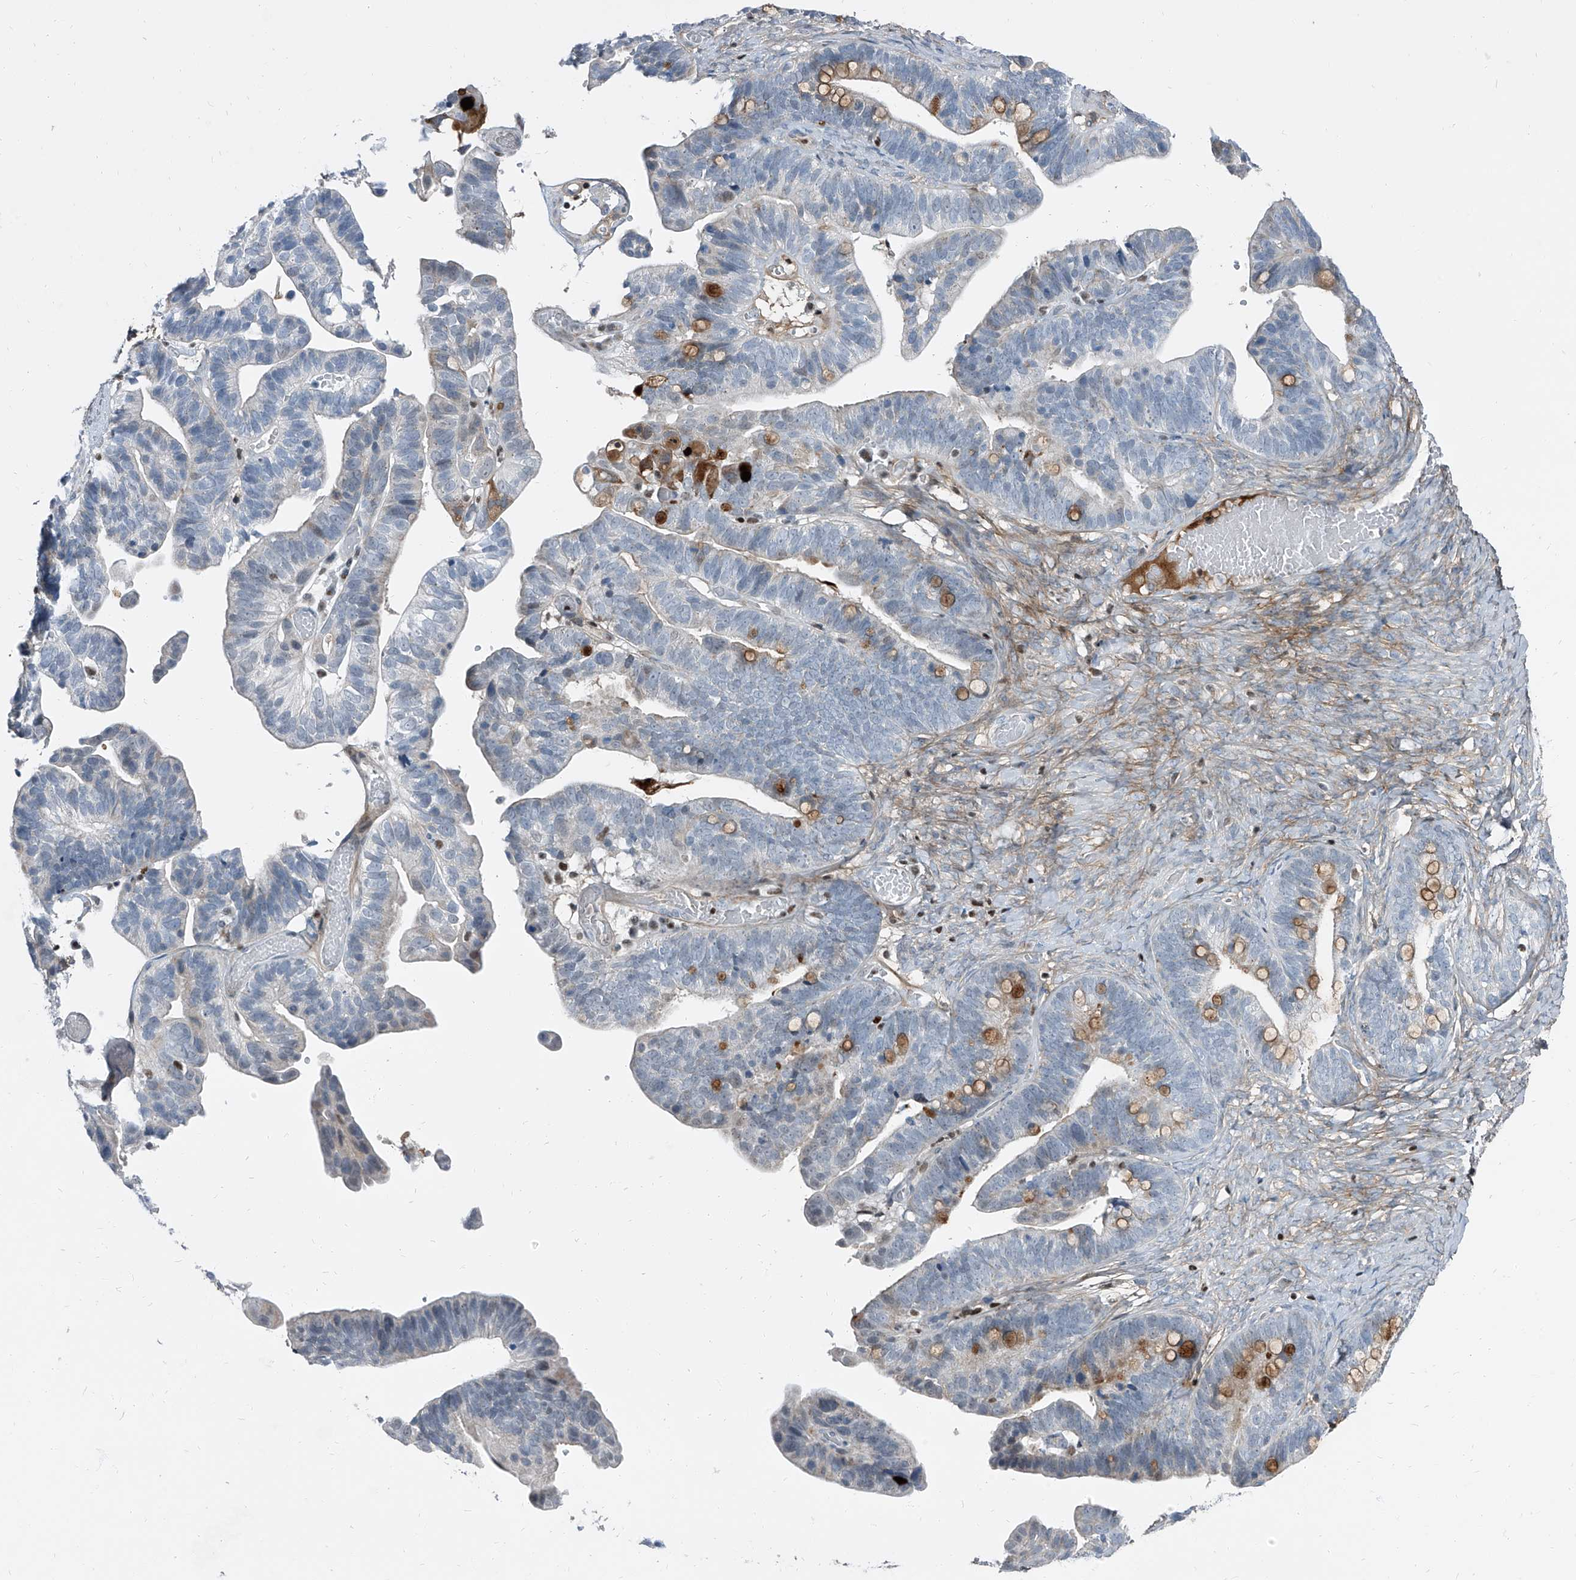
{"staining": {"intensity": "moderate", "quantity": "<25%", "location": "cytoplasmic/membranous"}, "tissue": "ovarian cancer", "cell_type": "Tumor cells", "image_type": "cancer", "snomed": [{"axis": "morphology", "description": "Cystadenocarcinoma, serous, NOS"}, {"axis": "topography", "description": "Ovary"}], "caption": "A photomicrograph of ovarian cancer (serous cystadenocarcinoma) stained for a protein demonstrates moderate cytoplasmic/membranous brown staining in tumor cells. The protein of interest is stained brown, and the nuclei are stained in blue (DAB IHC with brightfield microscopy, high magnification).", "gene": "HOXA3", "patient": {"sex": "female", "age": 56}}